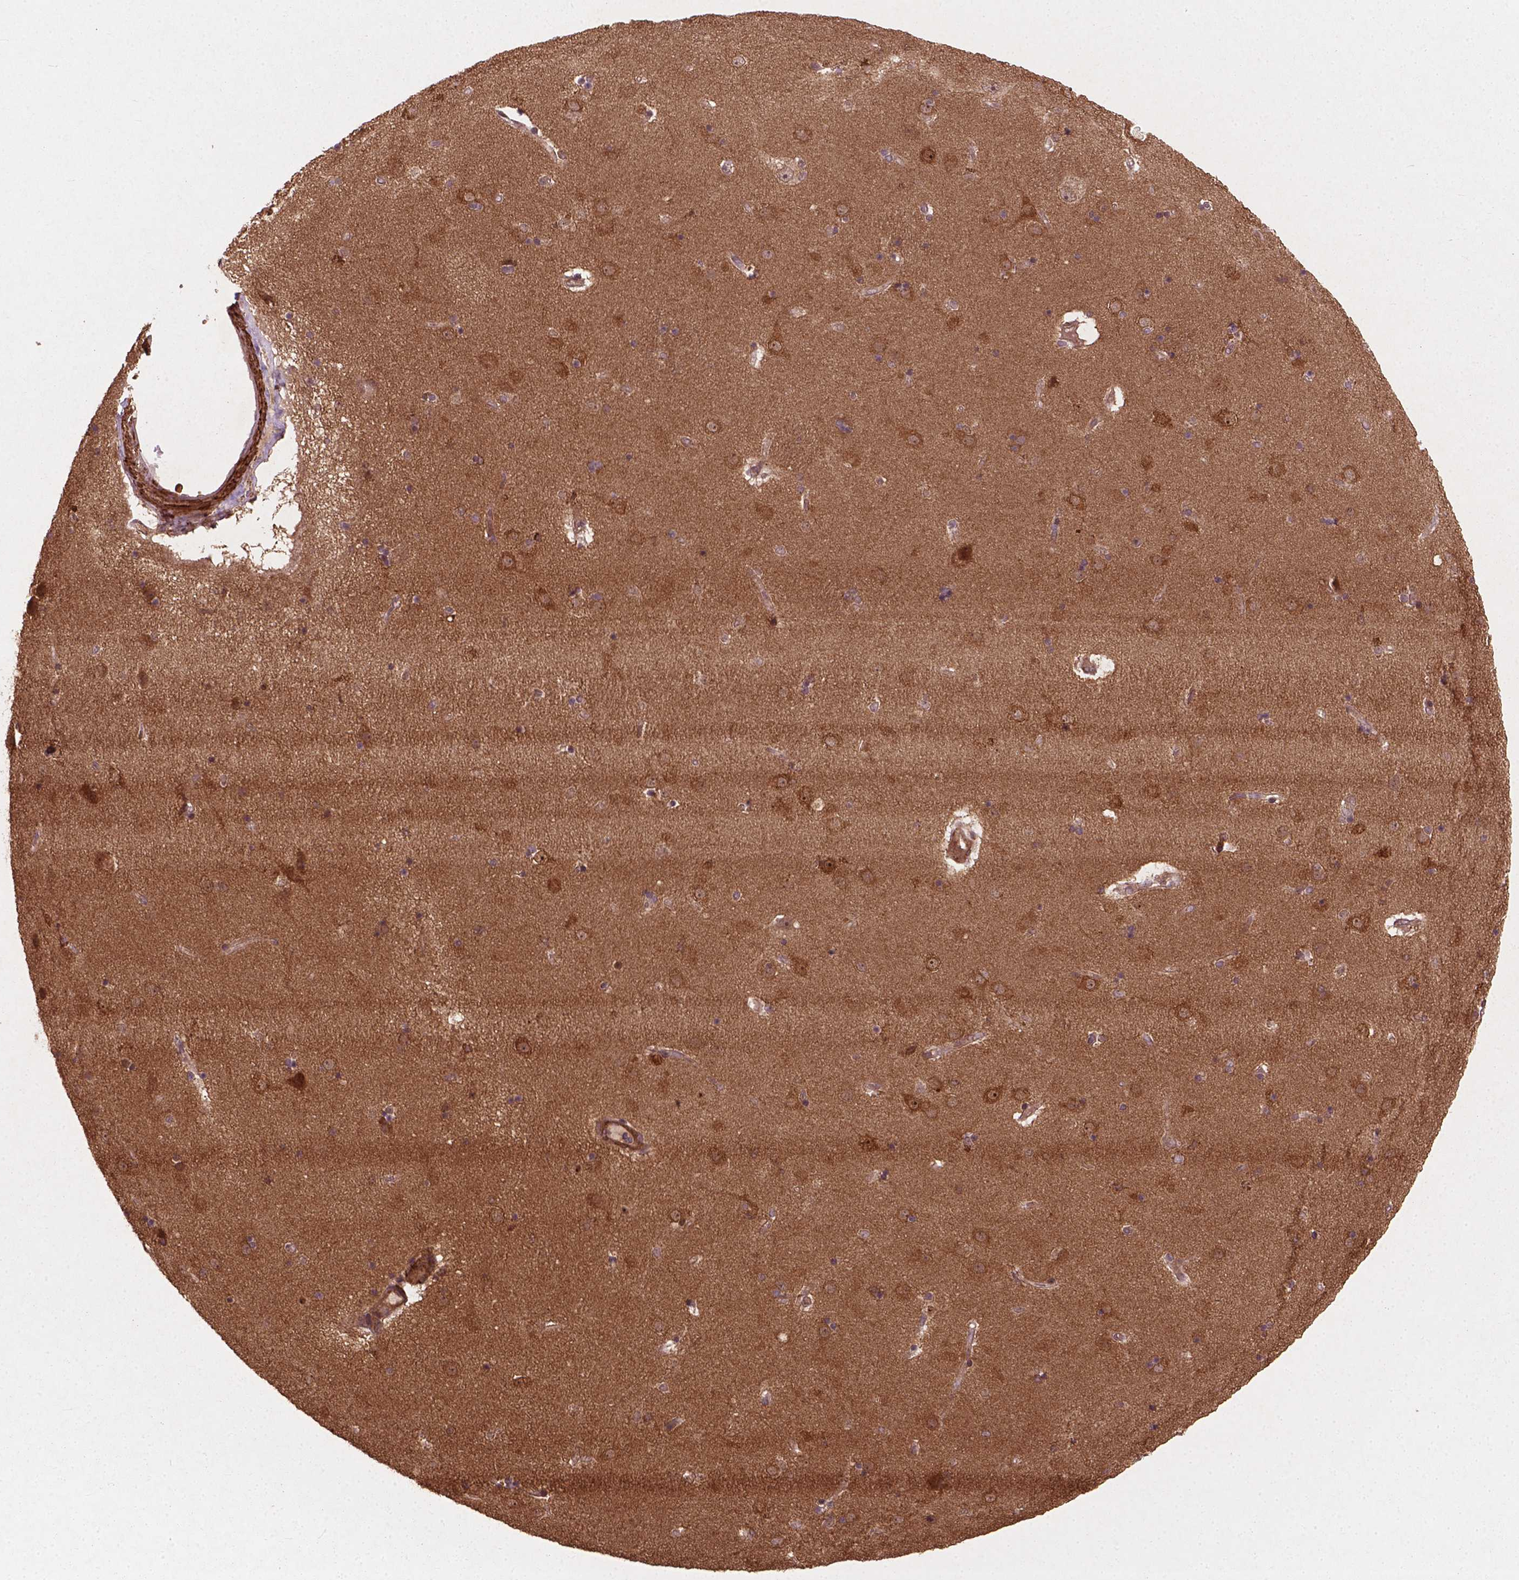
{"staining": {"intensity": "moderate", "quantity": "25%-75%", "location": "cytoplasmic/membranous"}, "tissue": "caudate", "cell_type": "Glial cells", "image_type": "normal", "snomed": [{"axis": "morphology", "description": "Normal tissue, NOS"}, {"axis": "topography", "description": "Lateral ventricle wall"}], "caption": "A brown stain shows moderate cytoplasmic/membranous expression of a protein in glial cells of unremarkable human caudate. (Brightfield microscopy of DAB IHC at high magnification).", "gene": "CYFIP1", "patient": {"sex": "female", "age": 71}}